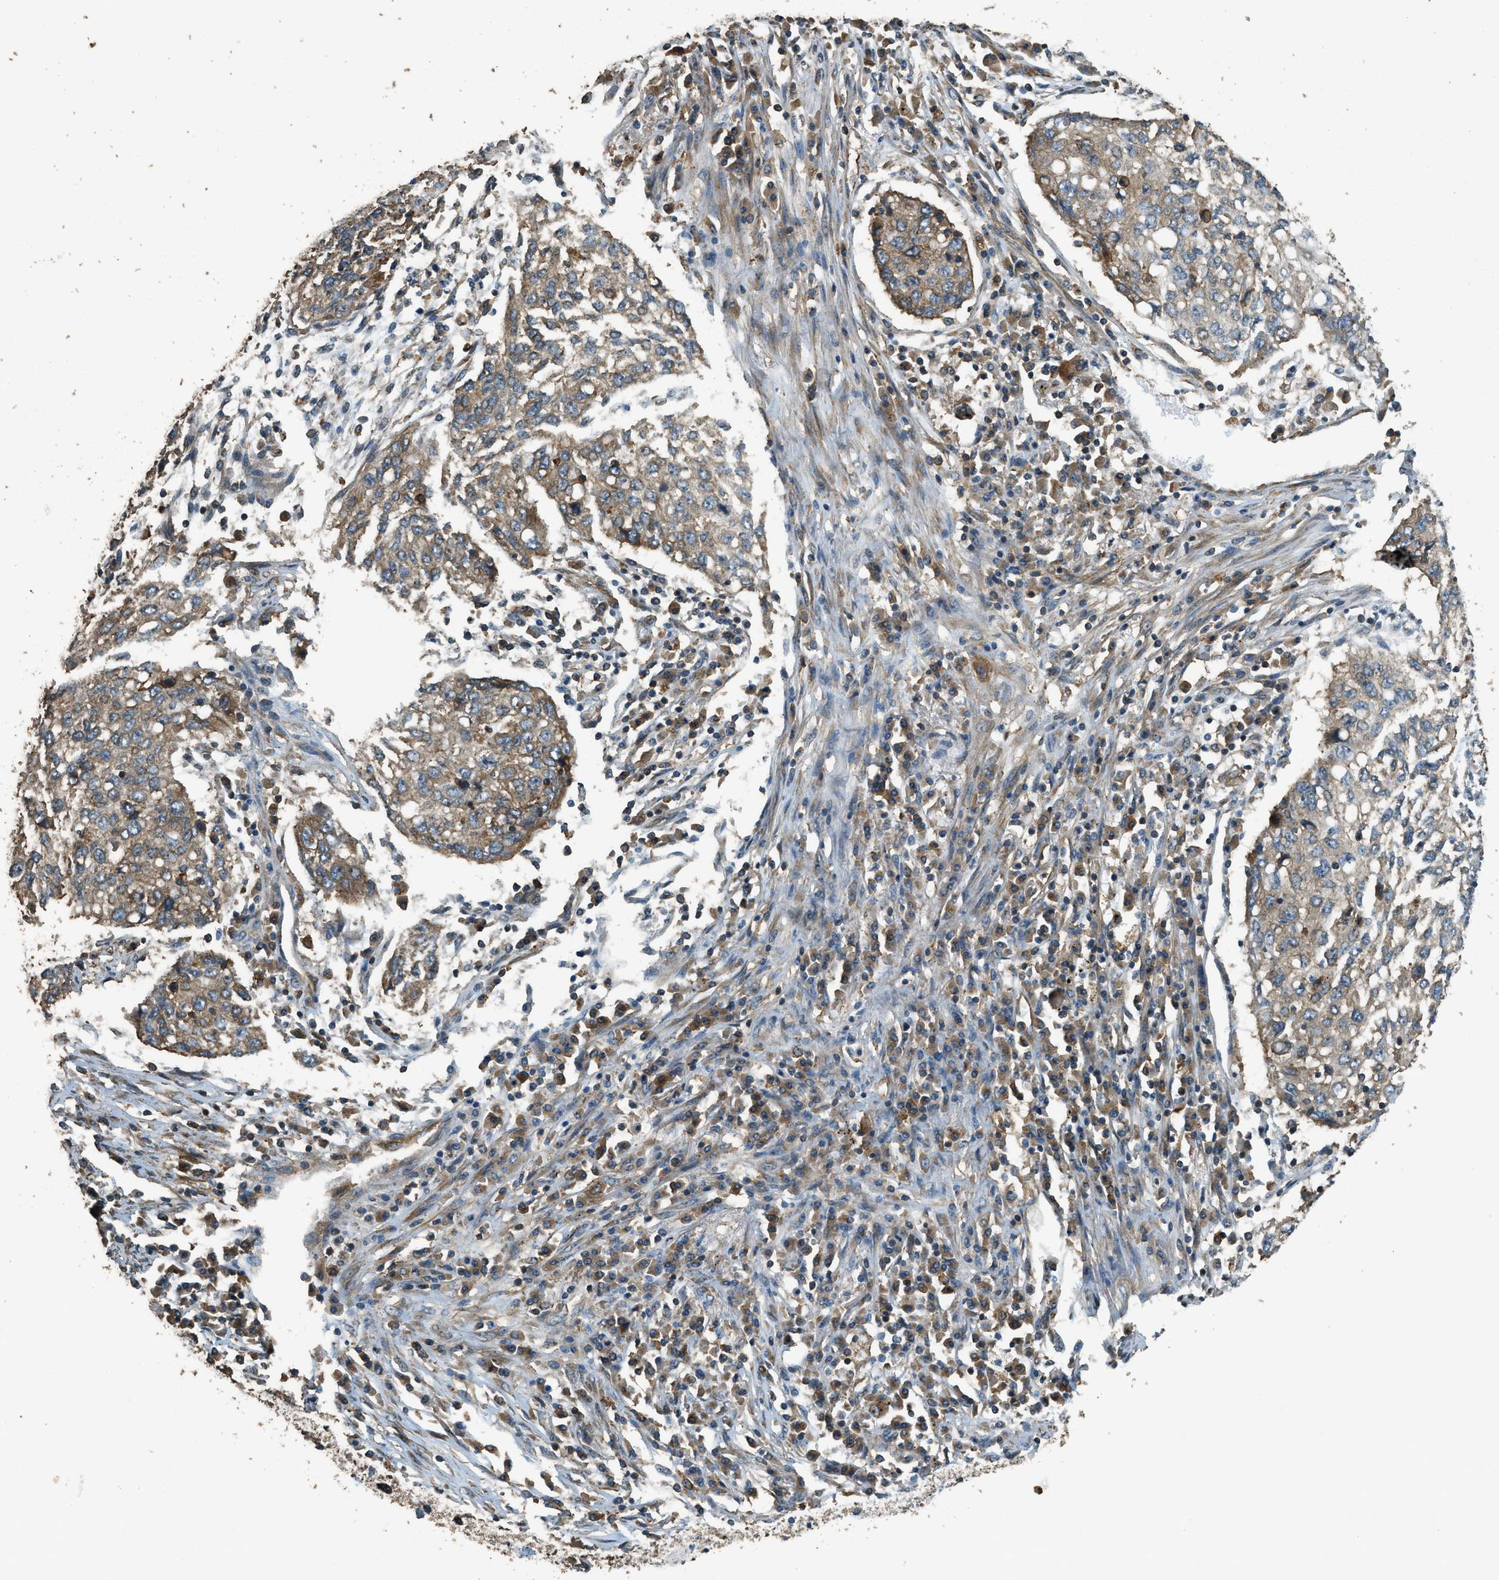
{"staining": {"intensity": "moderate", "quantity": ">75%", "location": "cytoplasmic/membranous"}, "tissue": "lung cancer", "cell_type": "Tumor cells", "image_type": "cancer", "snomed": [{"axis": "morphology", "description": "Squamous cell carcinoma, NOS"}, {"axis": "topography", "description": "Lung"}], "caption": "DAB (3,3'-diaminobenzidine) immunohistochemical staining of lung cancer reveals moderate cytoplasmic/membranous protein expression in about >75% of tumor cells.", "gene": "MARS1", "patient": {"sex": "female", "age": 63}}